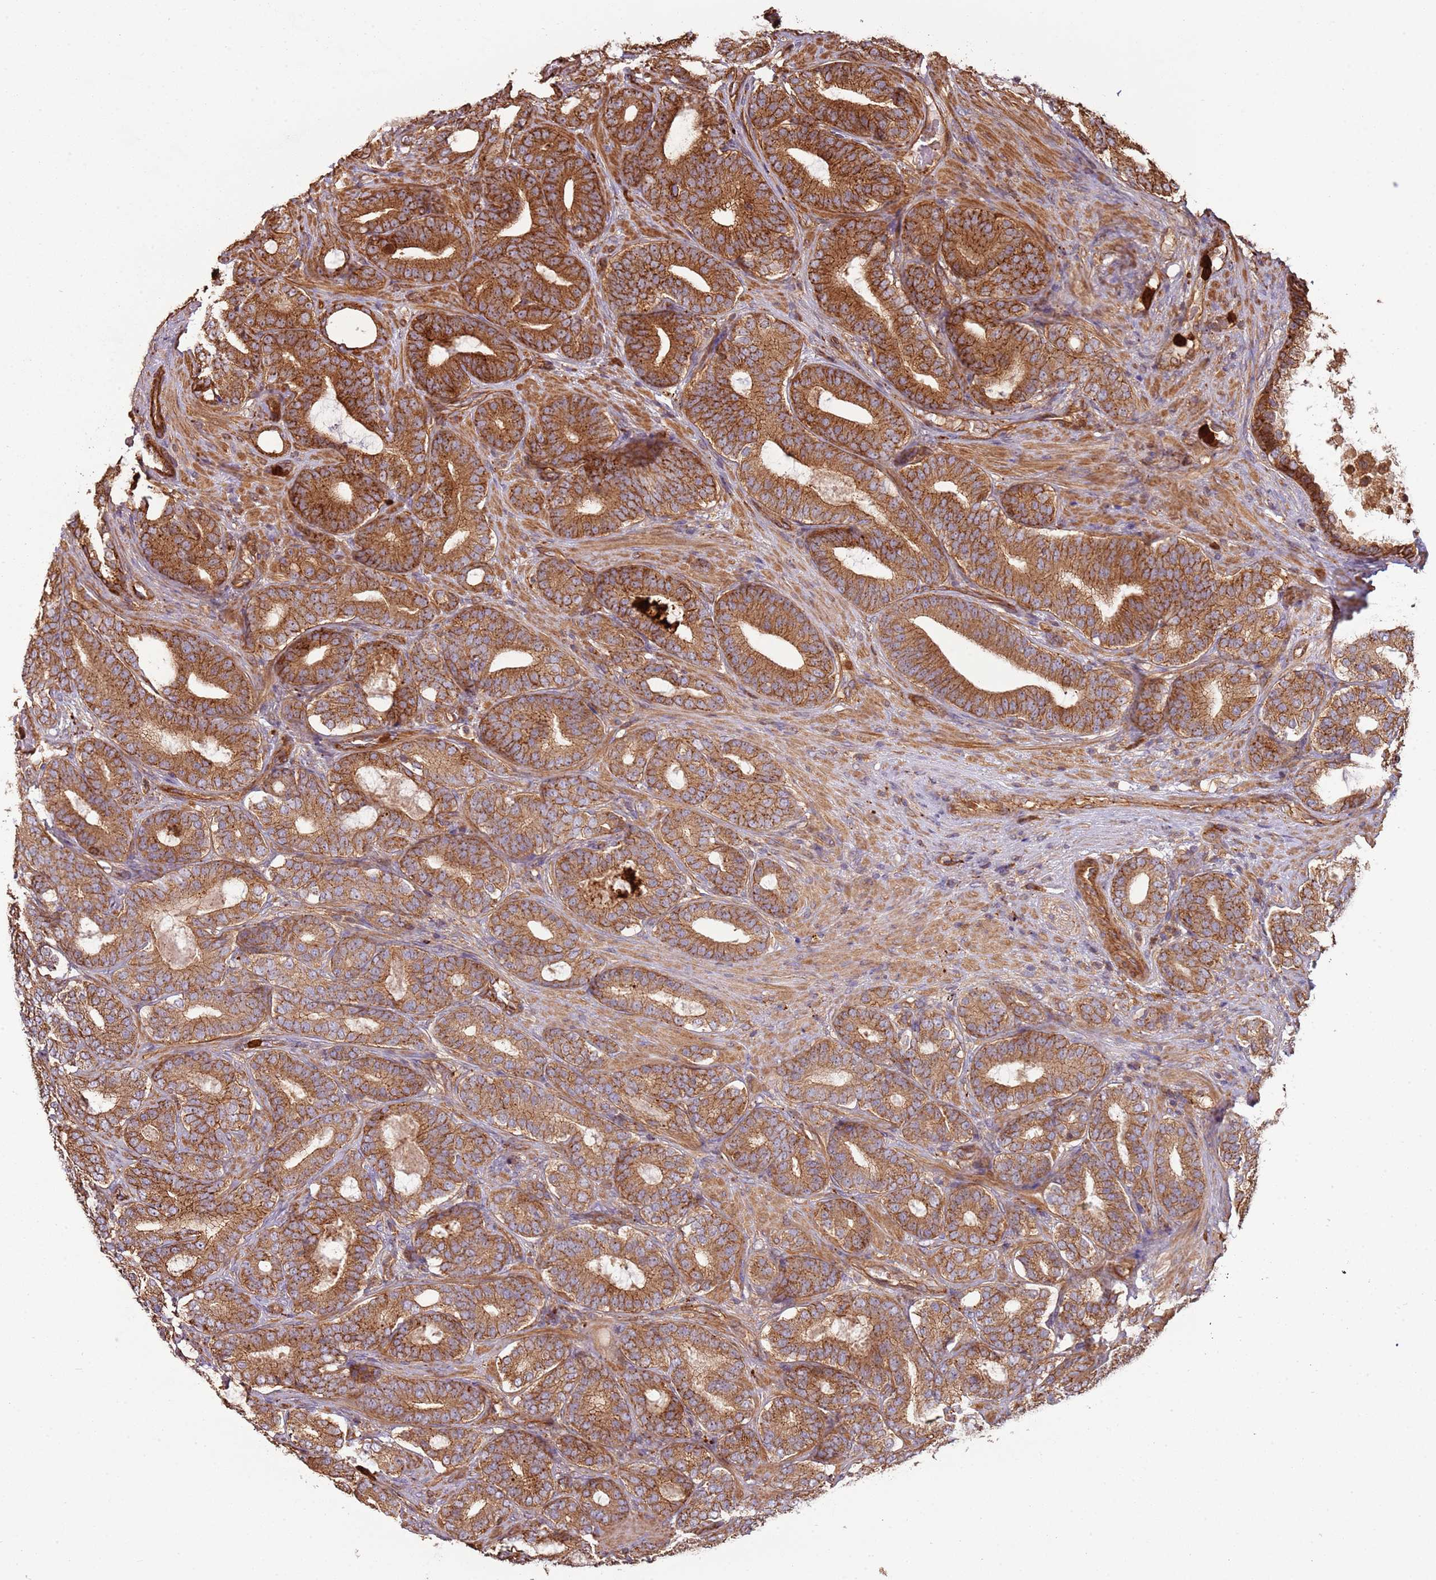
{"staining": {"intensity": "moderate", "quantity": ">75%", "location": "cytoplasmic/membranous"}, "tissue": "prostate cancer", "cell_type": "Tumor cells", "image_type": "cancer", "snomed": [{"axis": "morphology", "description": "Adenocarcinoma, High grade"}, {"axis": "topography", "description": "Prostate"}], "caption": "Protein expression analysis of human prostate high-grade adenocarcinoma reveals moderate cytoplasmic/membranous expression in about >75% of tumor cells. (IHC, brightfield microscopy, high magnification).", "gene": "NDUFAF4", "patient": {"sex": "male", "age": 60}}